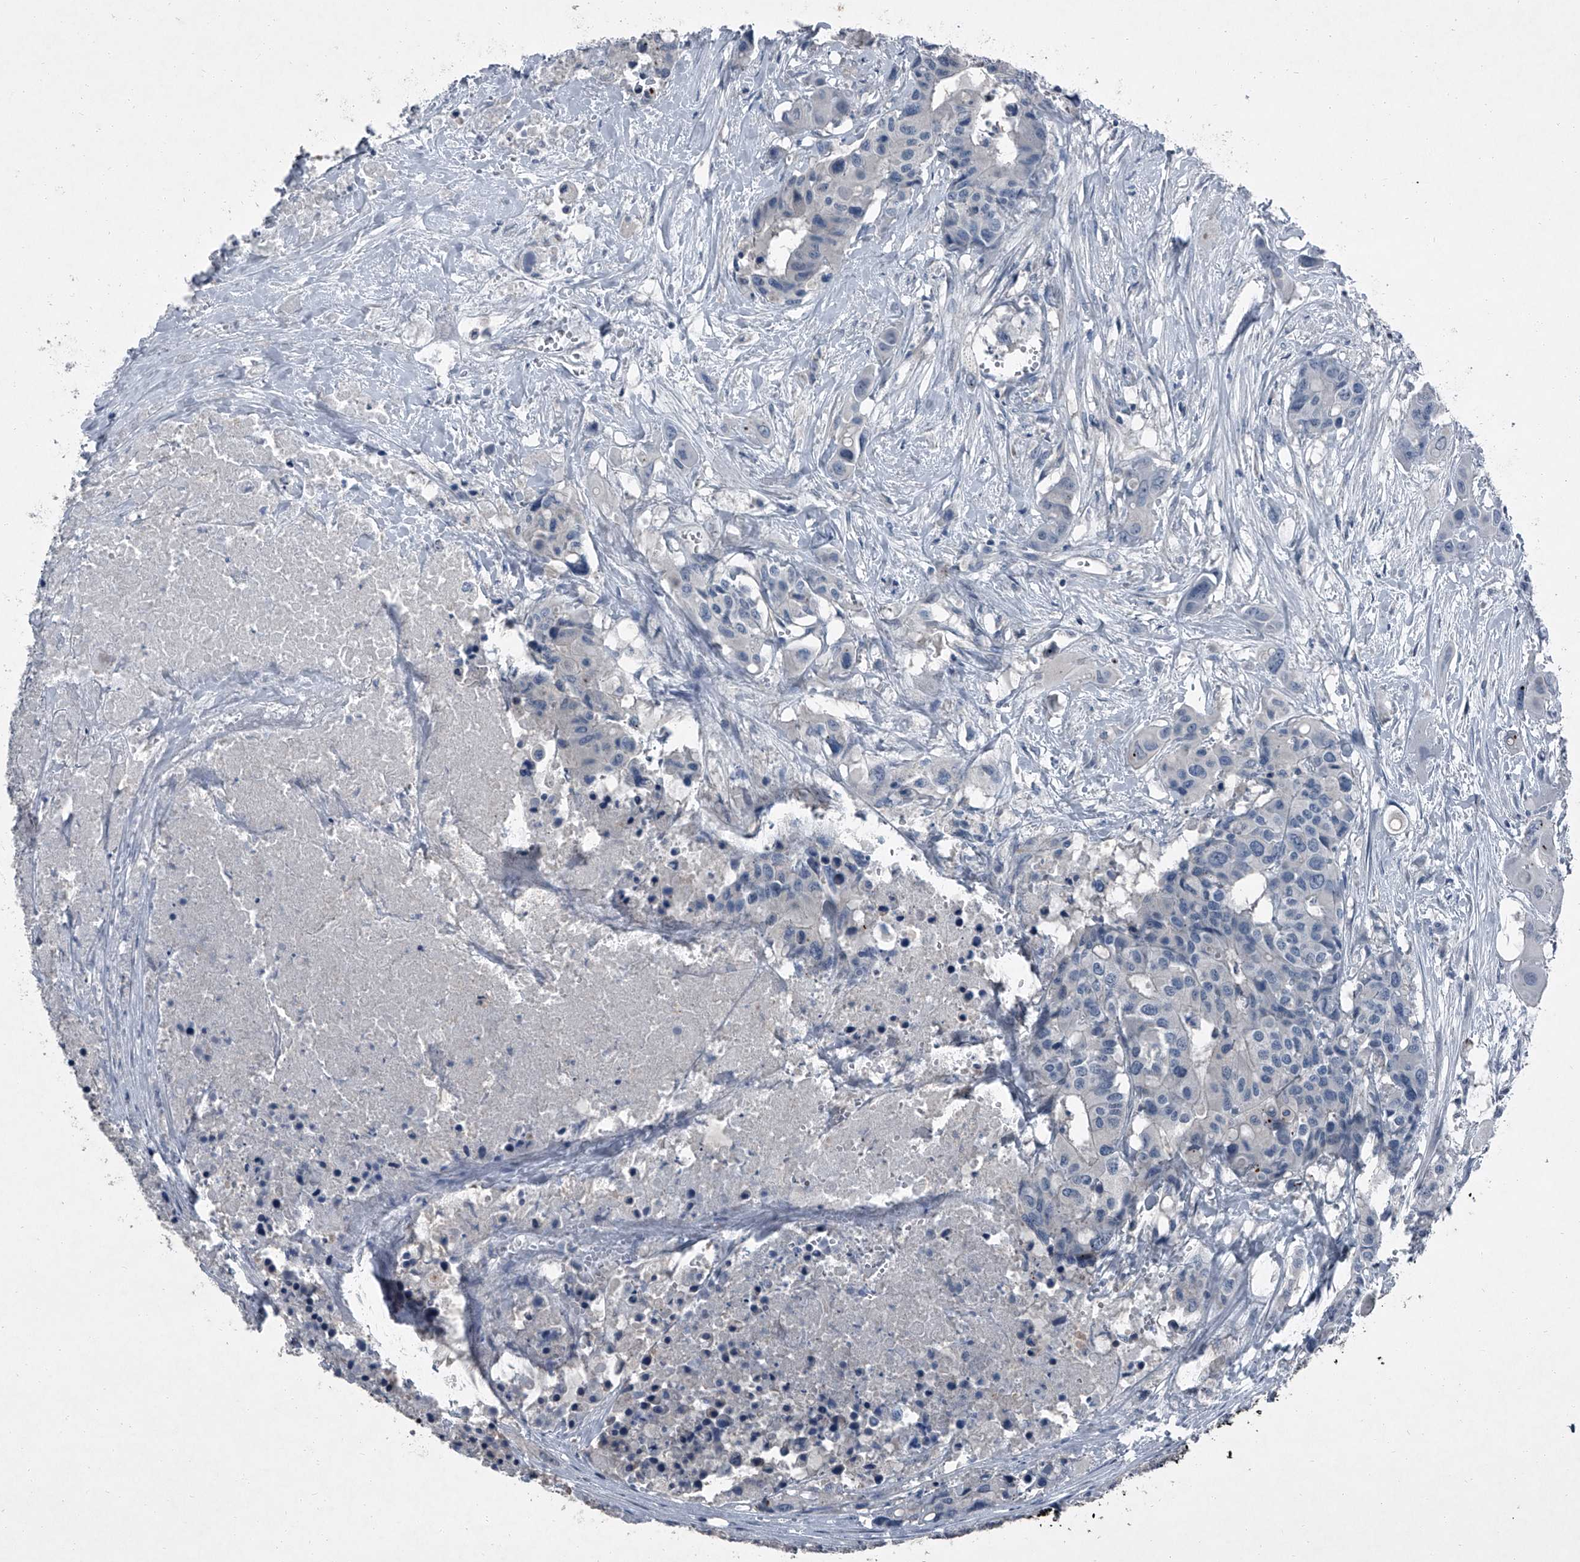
{"staining": {"intensity": "negative", "quantity": "none", "location": "none"}, "tissue": "colorectal cancer", "cell_type": "Tumor cells", "image_type": "cancer", "snomed": [{"axis": "morphology", "description": "Adenocarcinoma, NOS"}, {"axis": "topography", "description": "Colon"}], "caption": "Micrograph shows no protein expression in tumor cells of colorectal adenocarcinoma tissue.", "gene": "HEPHL1", "patient": {"sex": "male", "age": 77}}